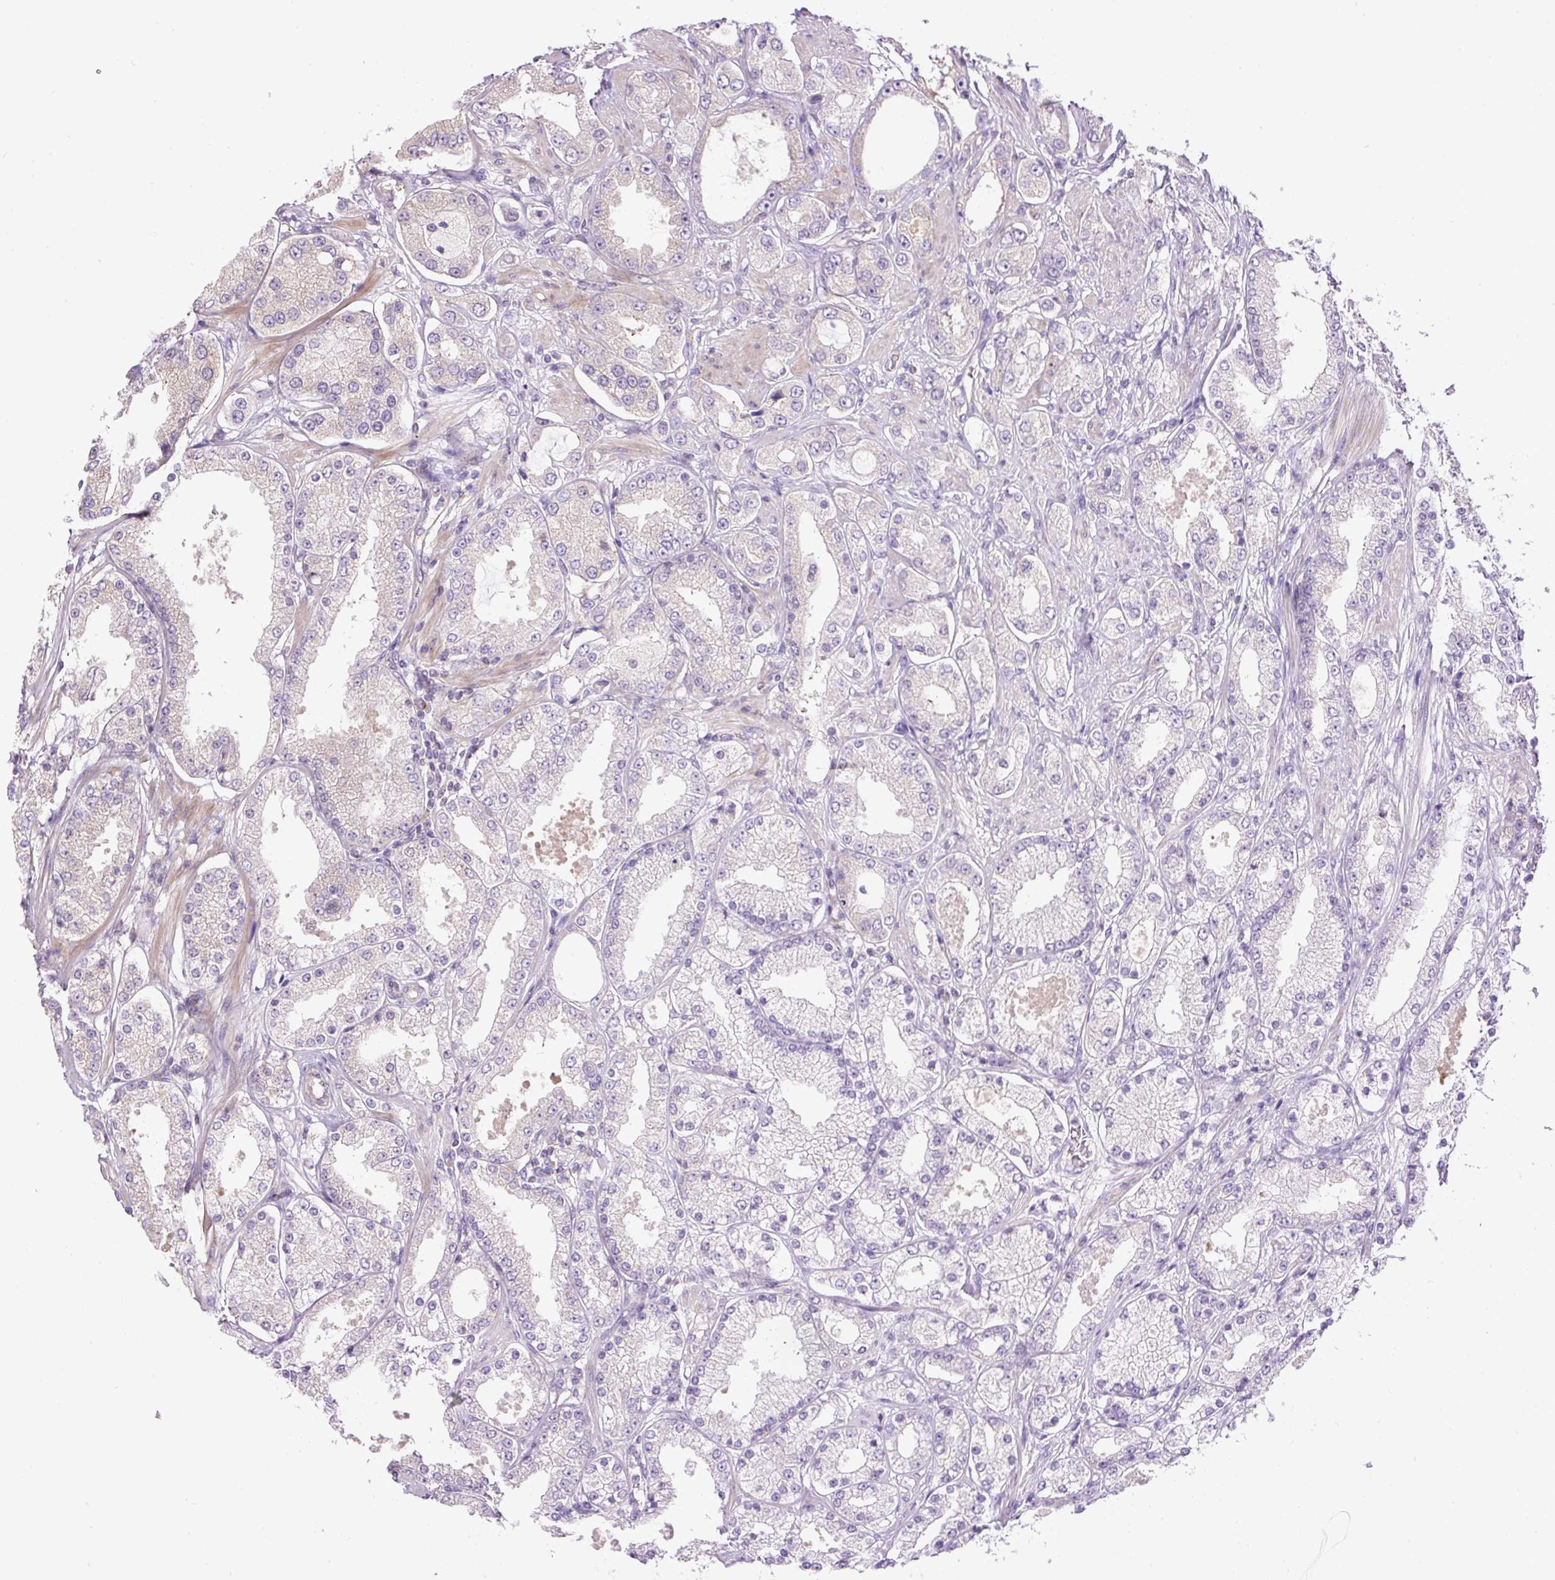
{"staining": {"intensity": "negative", "quantity": "none", "location": "none"}, "tissue": "prostate cancer", "cell_type": "Tumor cells", "image_type": "cancer", "snomed": [{"axis": "morphology", "description": "Adenocarcinoma, High grade"}, {"axis": "topography", "description": "Prostate"}], "caption": "This is an immunohistochemistry image of prostate cancer (adenocarcinoma (high-grade)). There is no staining in tumor cells.", "gene": "ZNF547", "patient": {"sex": "male", "age": 68}}